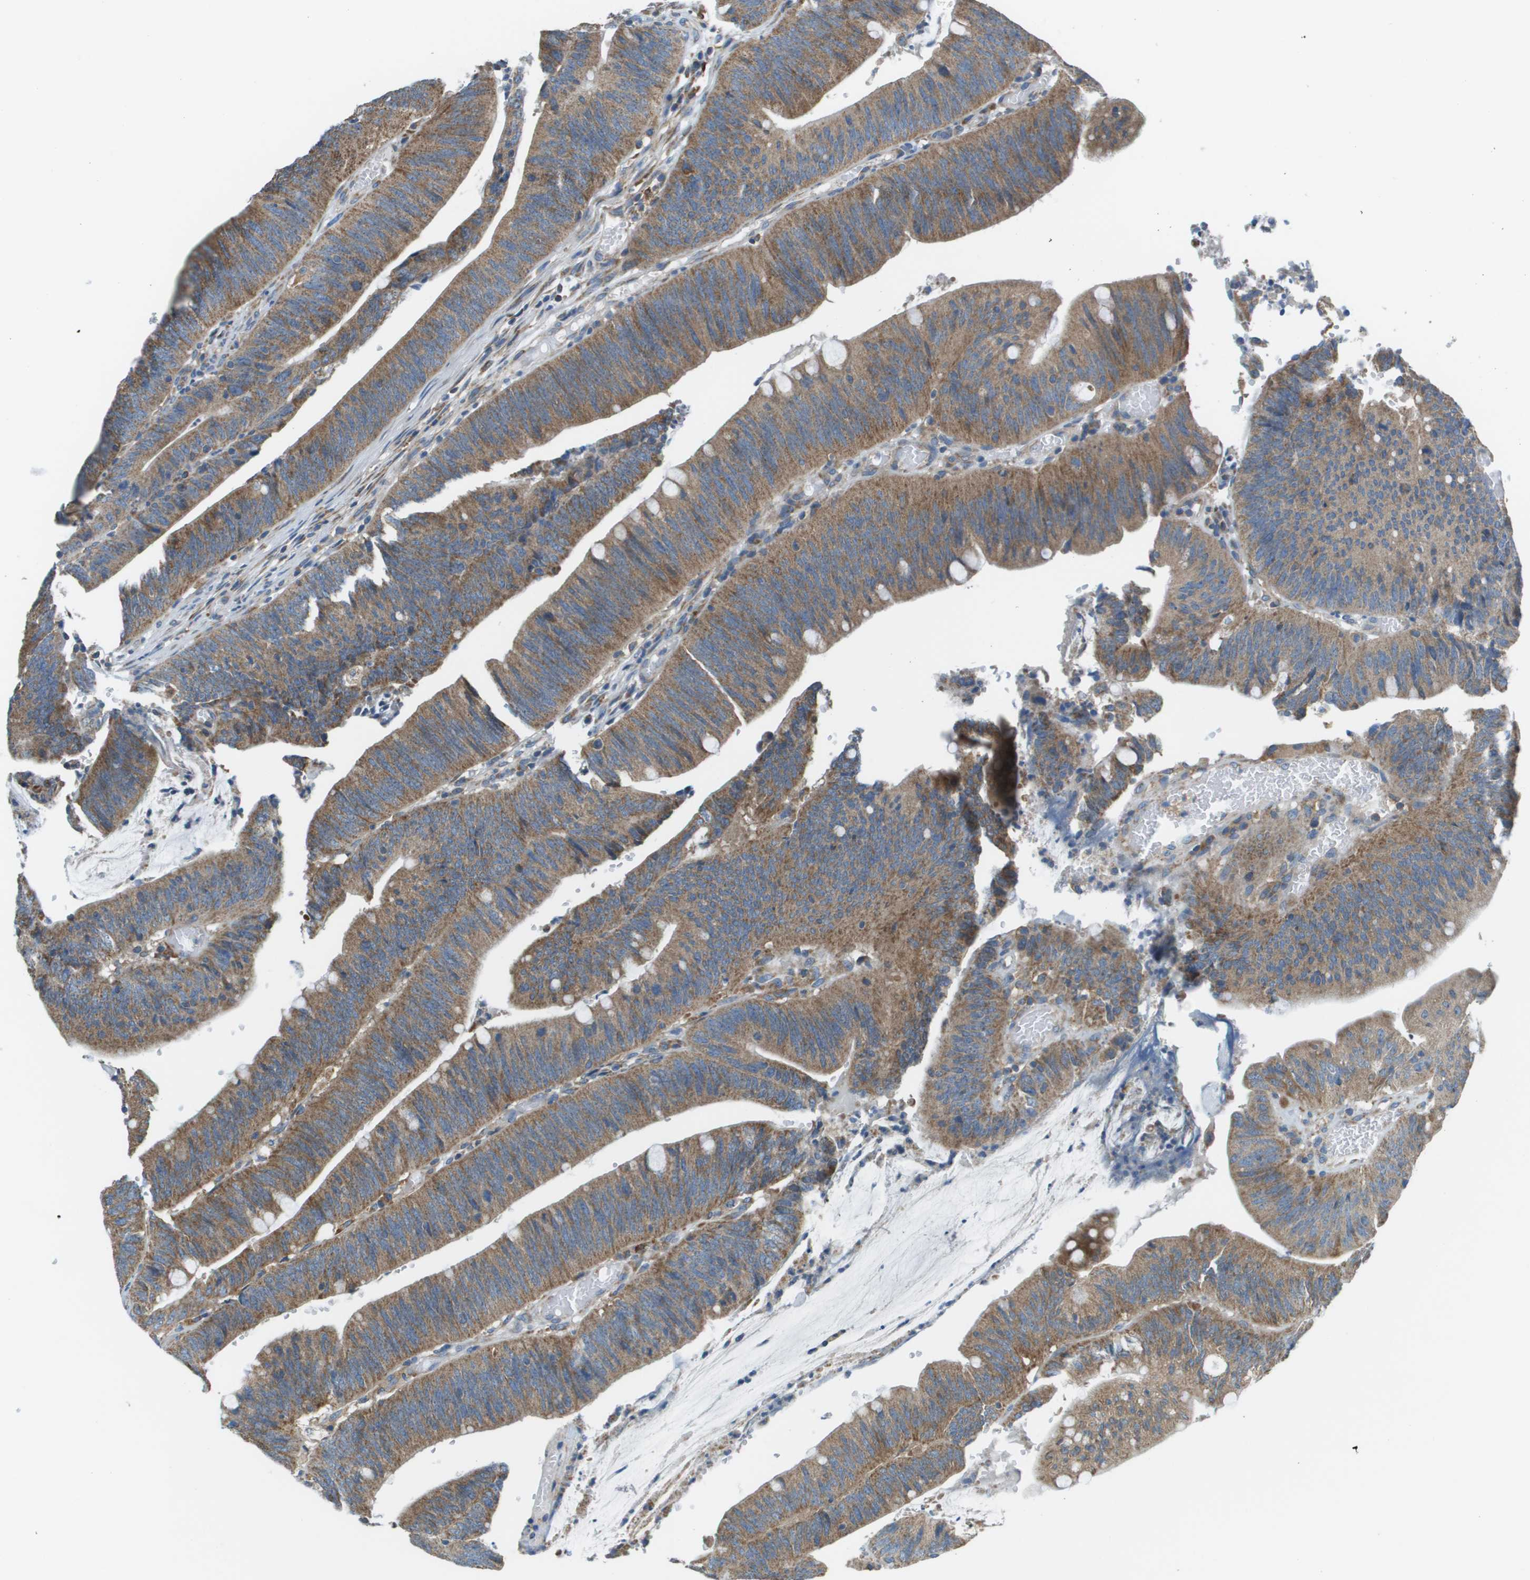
{"staining": {"intensity": "moderate", "quantity": ">75%", "location": "cytoplasmic/membranous"}, "tissue": "colorectal cancer", "cell_type": "Tumor cells", "image_type": "cancer", "snomed": [{"axis": "morphology", "description": "Normal tissue, NOS"}, {"axis": "morphology", "description": "Adenocarcinoma, NOS"}, {"axis": "topography", "description": "Rectum"}], "caption": "Immunohistochemical staining of colorectal cancer (adenocarcinoma) displays medium levels of moderate cytoplasmic/membranous protein expression in approximately >75% of tumor cells.", "gene": "TAOK3", "patient": {"sex": "female", "age": 66}}